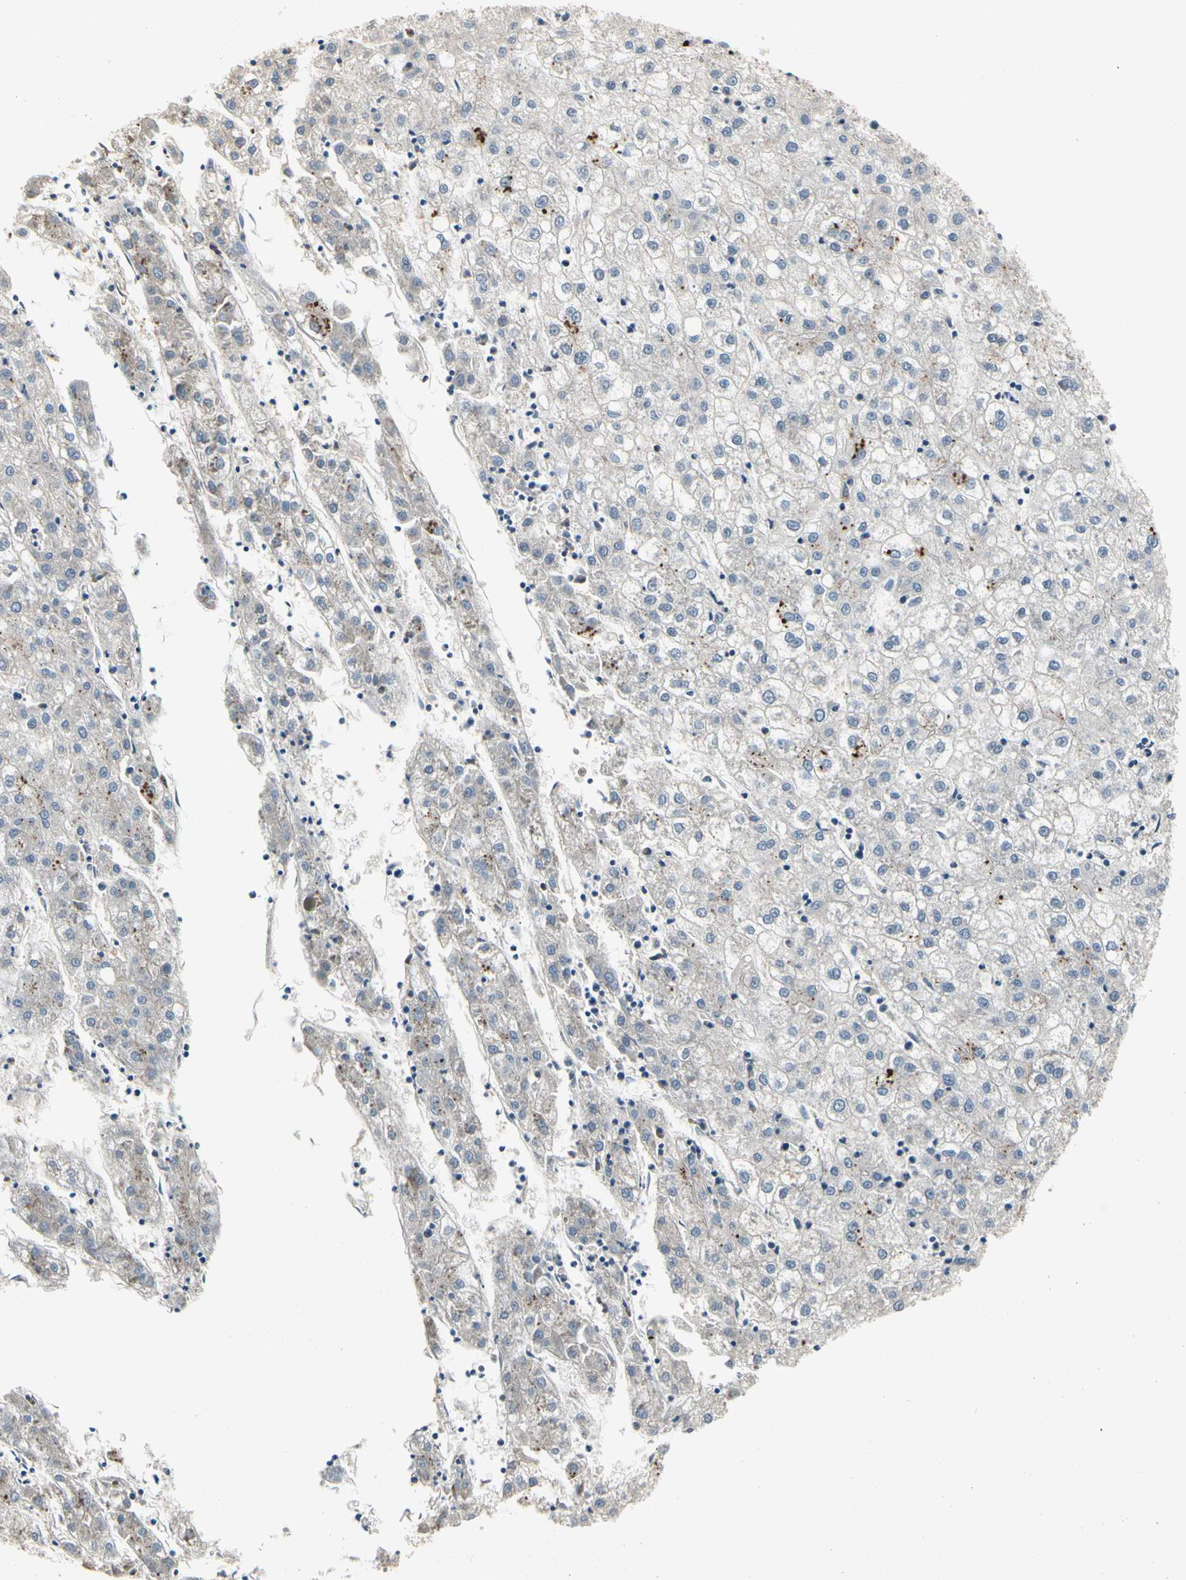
{"staining": {"intensity": "moderate", "quantity": "<25%", "location": "cytoplasmic/membranous"}, "tissue": "liver cancer", "cell_type": "Tumor cells", "image_type": "cancer", "snomed": [{"axis": "morphology", "description": "Carcinoma, Hepatocellular, NOS"}, {"axis": "topography", "description": "Liver"}], "caption": "Brown immunohistochemical staining in human hepatocellular carcinoma (liver) displays moderate cytoplasmic/membranous expression in approximately <25% of tumor cells. (DAB IHC with brightfield microscopy, high magnification).", "gene": "ALPL", "patient": {"sex": "male", "age": 72}}